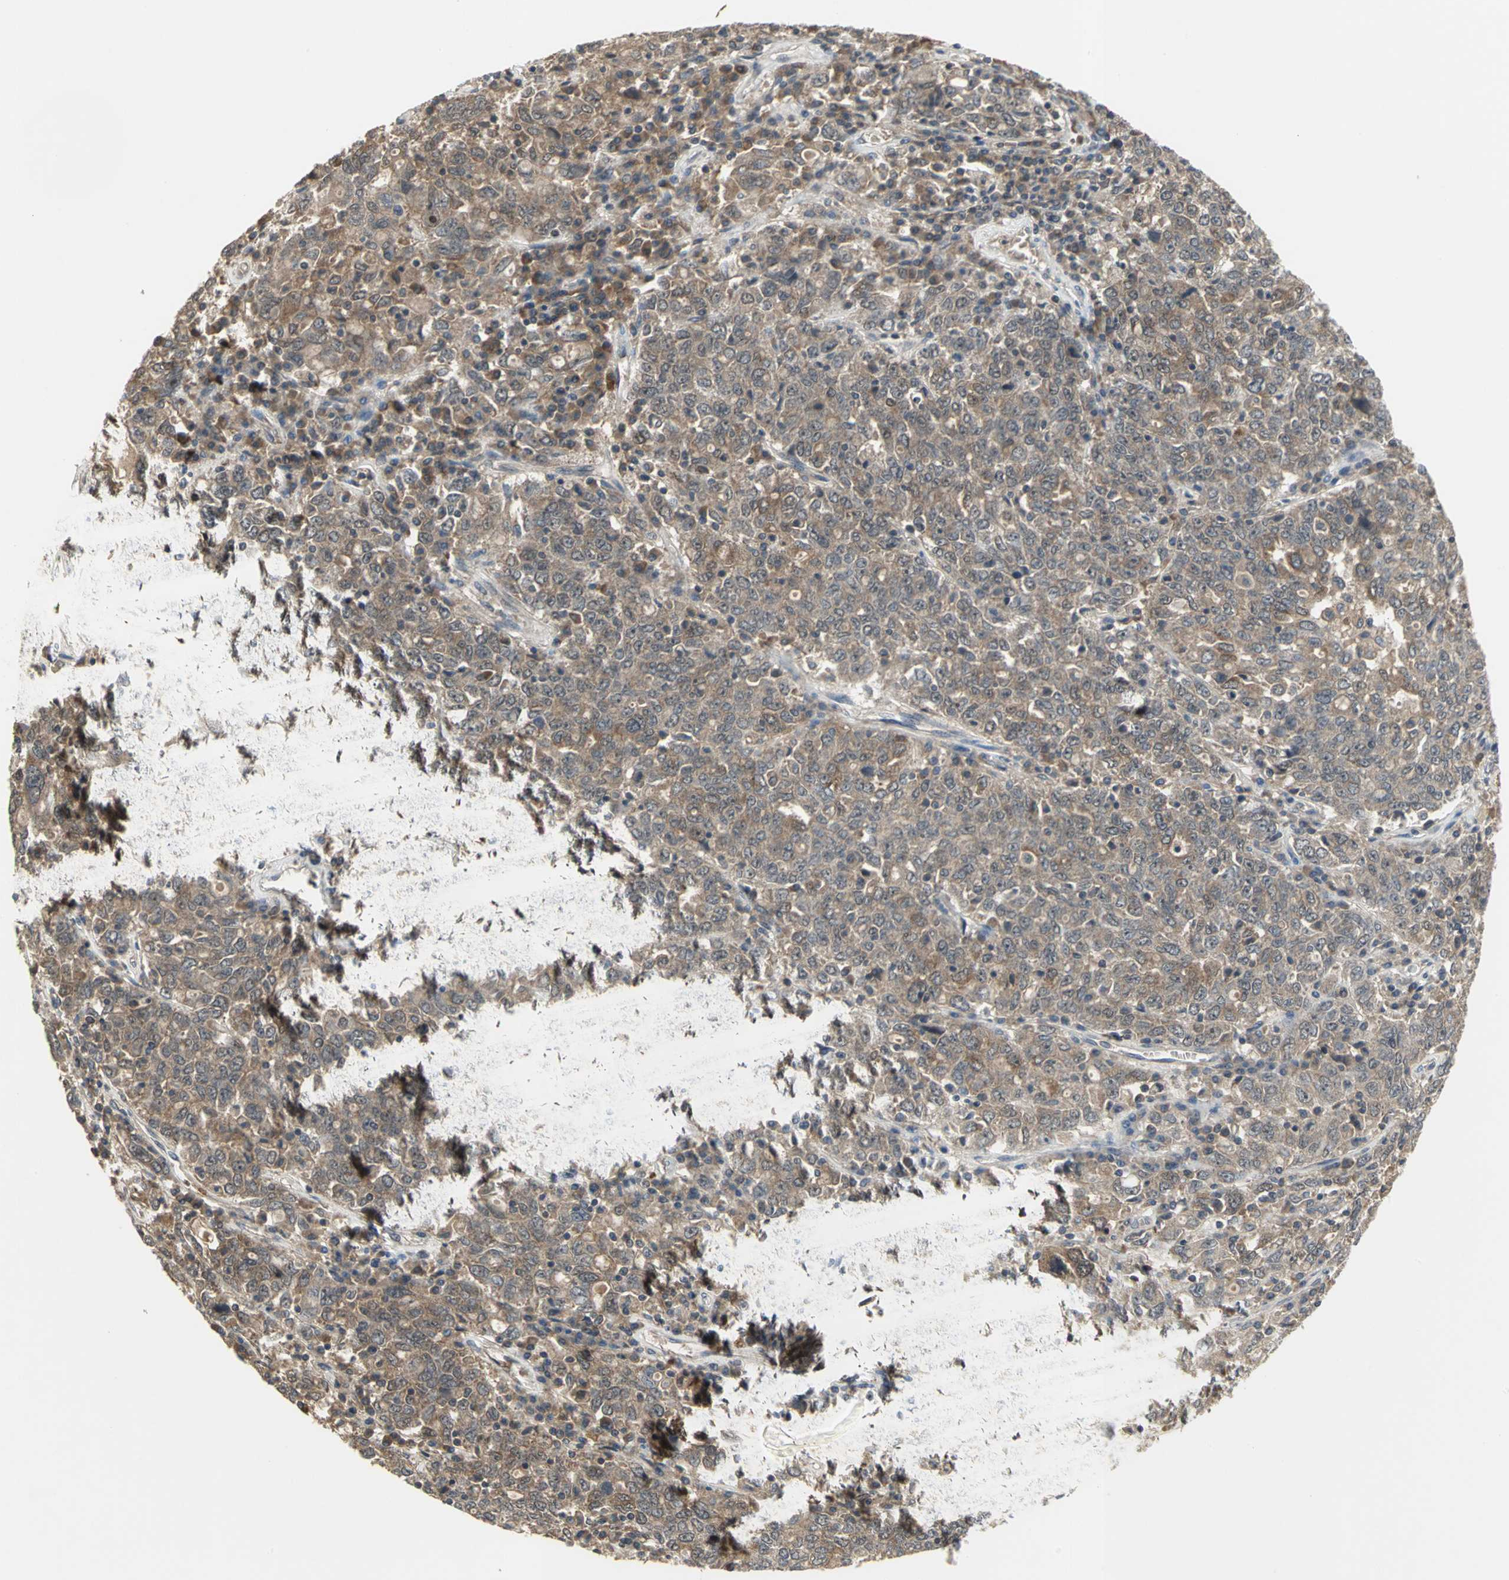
{"staining": {"intensity": "moderate", "quantity": ">75%", "location": "cytoplasmic/membranous"}, "tissue": "ovarian cancer", "cell_type": "Tumor cells", "image_type": "cancer", "snomed": [{"axis": "morphology", "description": "Carcinoma, endometroid"}, {"axis": "topography", "description": "Ovary"}], "caption": "This image exhibits immunohistochemistry staining of human ovarian cancer (endometroid carcinoma), with medium moderate cytoplasmic/membranous staining in about >75% of tumor cells.", "gene": "KEAP1", "patient": {"sex": "female", "age": 62}}